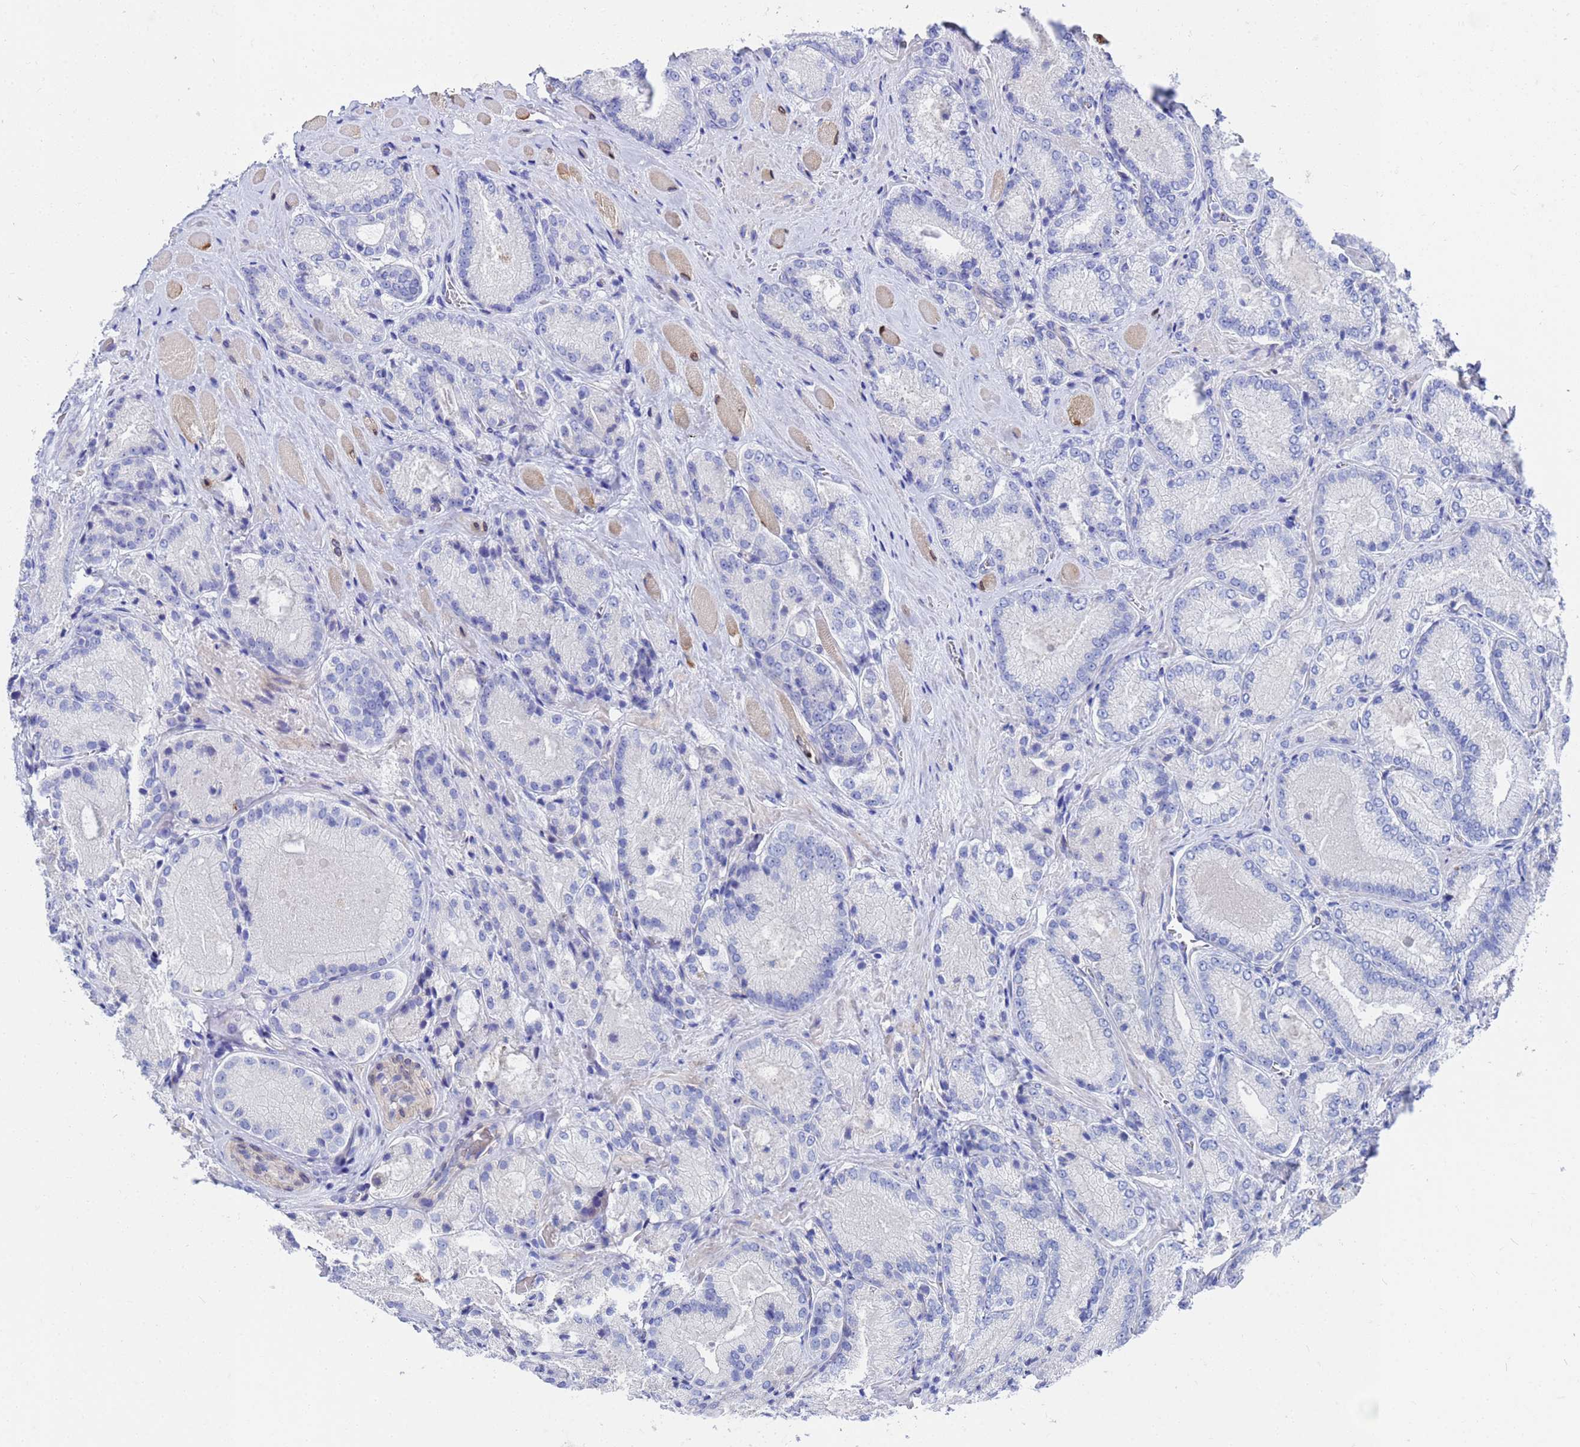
{"staining": {"intensity": "negative", "quantity": "none", "location": "none"}, "tissue": "prostate cancer", "cell_type": "Tumor cells", "image_type": "cancer", "snomed": [{"axis": "morphology", "description": "Adenocarcinoma, Low grade"}, {"axis": "topography", "description": "Prostate"}], "caption": "This is an immunohistochemistry (IHC) histopathology image of prostate cancer (adenocarcinoma (low-grade)). There is no expression in tumor cells.", "gene": "ZNF26", "patient": {"sex": "male", "age": 74}}